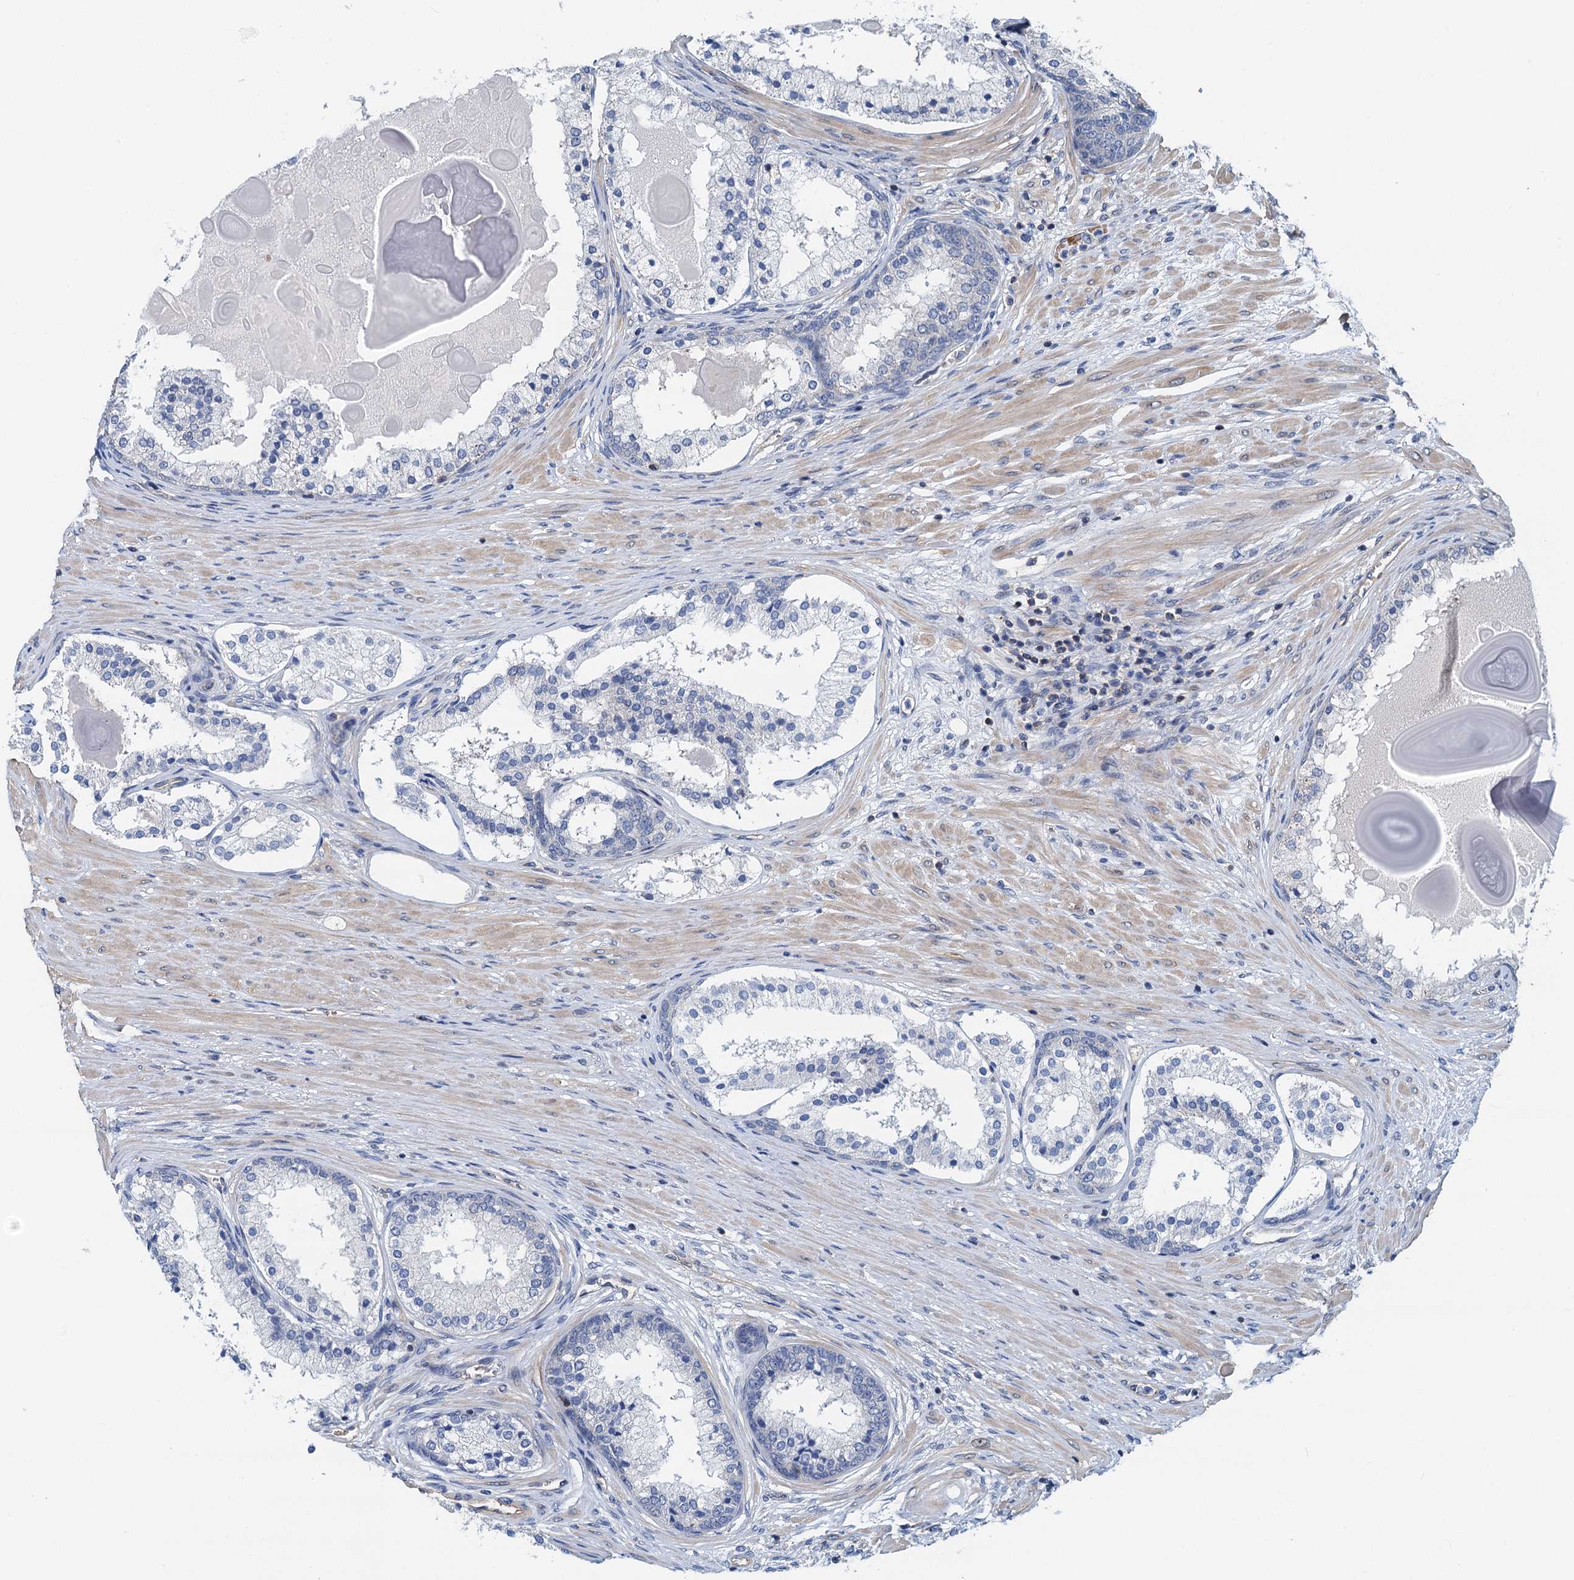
{"staining": {"intensity": "negative", "quantity": "none", "location": "none"}, "tissue": "prostate cancer", "cell_type": "Tumor cells", "image_type": "cancer", "snomed": [{"axis": "morphology", "description": "Adenocarcinoma, Low grade"}, {"axis": "topography", "description": "Prostate"}], "caption": "High power microscopy micrograph of an IHC micrograph of prostate cancer (low-grade adenocarcinoma), revealing no significant staining in tumor cells. The staining was performed using DAB (3,3'-diaminobenzidine) to visualize the protein expression in brown, while the nuclei were stained in blue with hematoxylin (Magnification: 20x).", "gene": "ROGDI", "patient": {"sex": "male", "age": 59}}